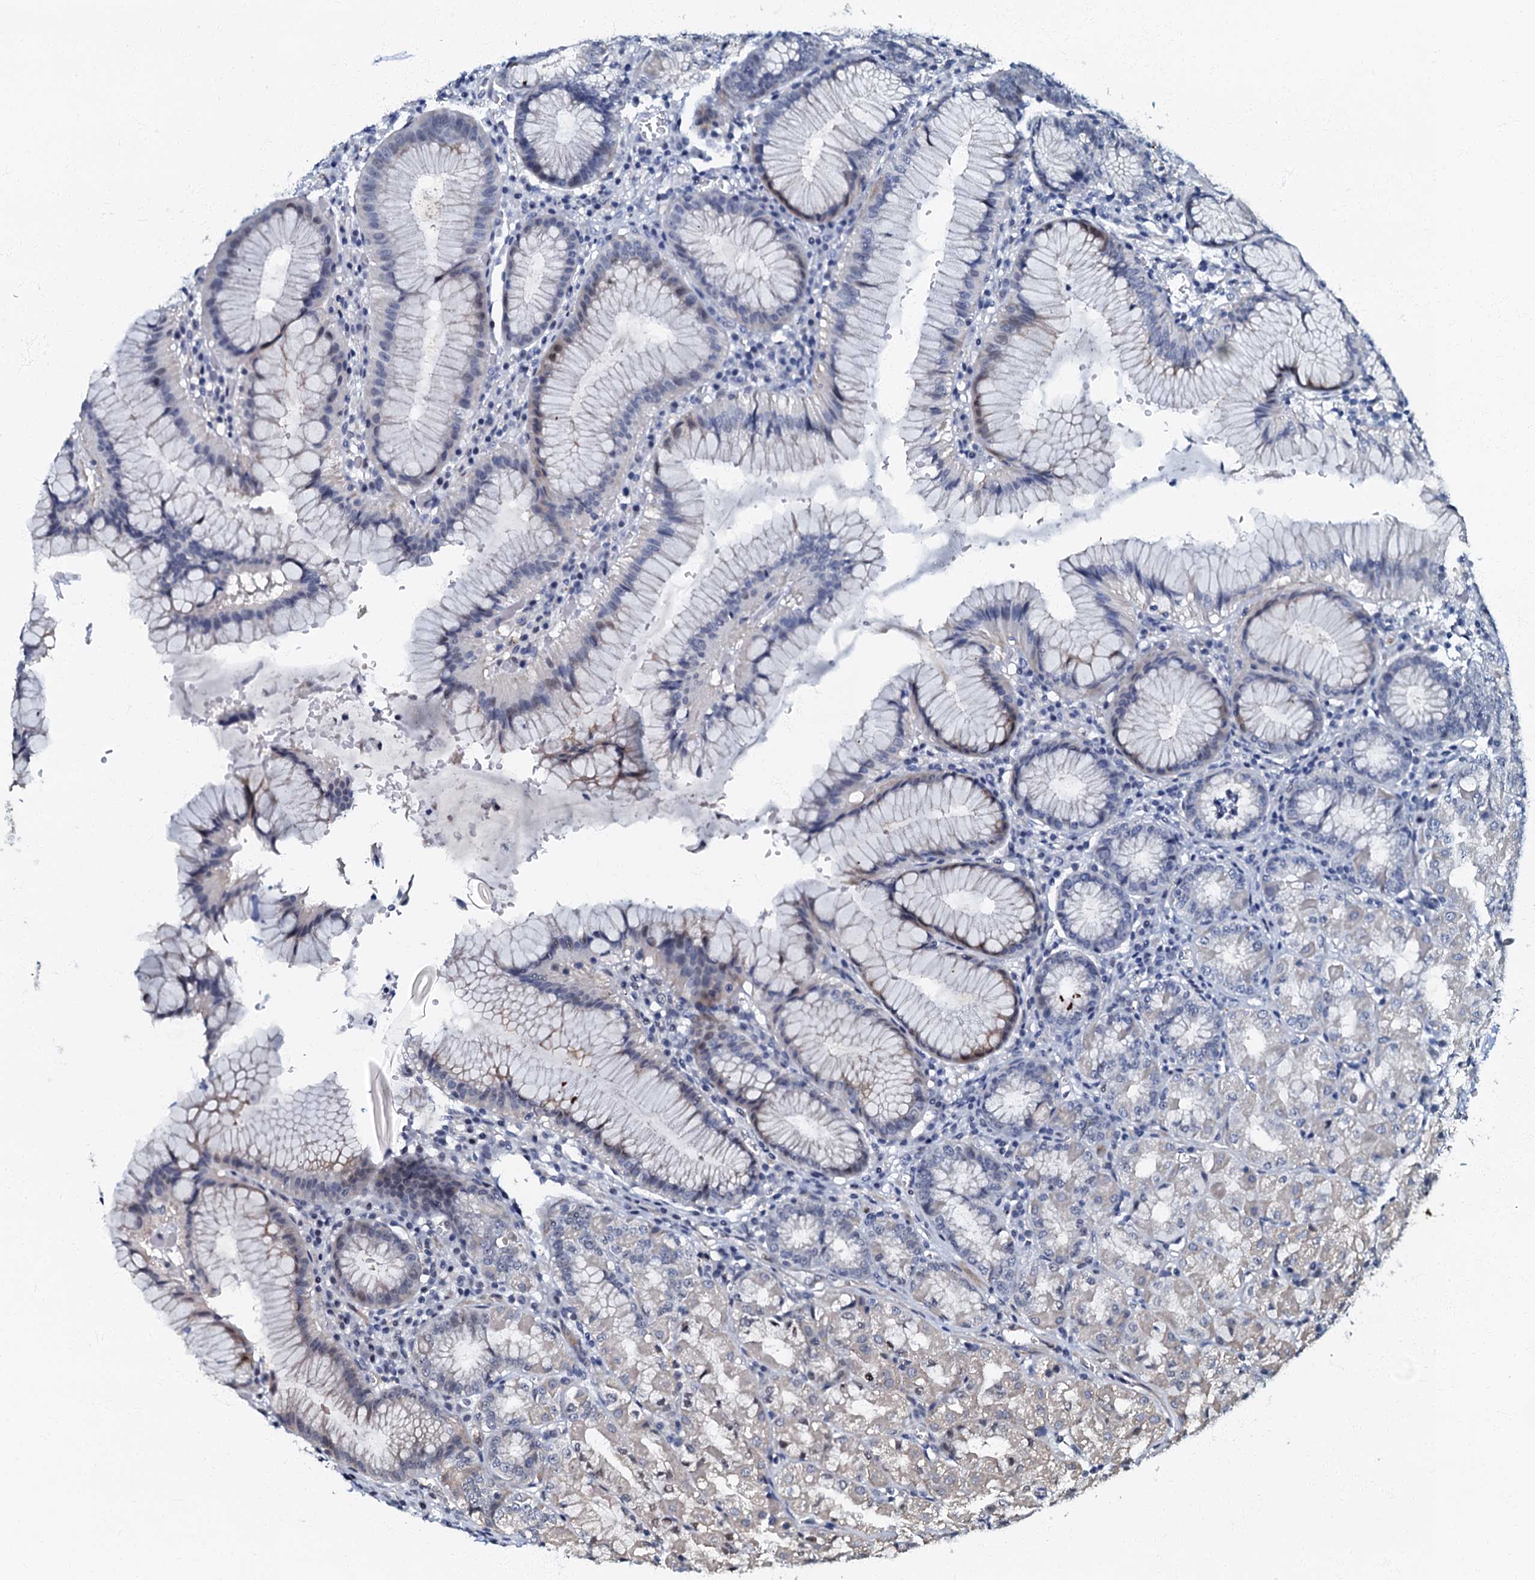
{"staining": {"intensity": "moderate", "quantity": "<25%", "location": "cytoplasmic/membranous"}, "tissue": "stomach", "cell_type": "Glandular cells", "image_type": "normal", "snomed": [{"axis": "morphology", "description": "Normal tissue, NOS"}, {"axis": "topography", "description": "Stomach"}], "caption": "This is an image of immunohistochemistry (IHC) staining of benign stomach, which shows moderate staining in the cytoplasmic/membranous of glandular cells.", "gene": "OLAH", "patient": {"sex": "male", "age": 55}}